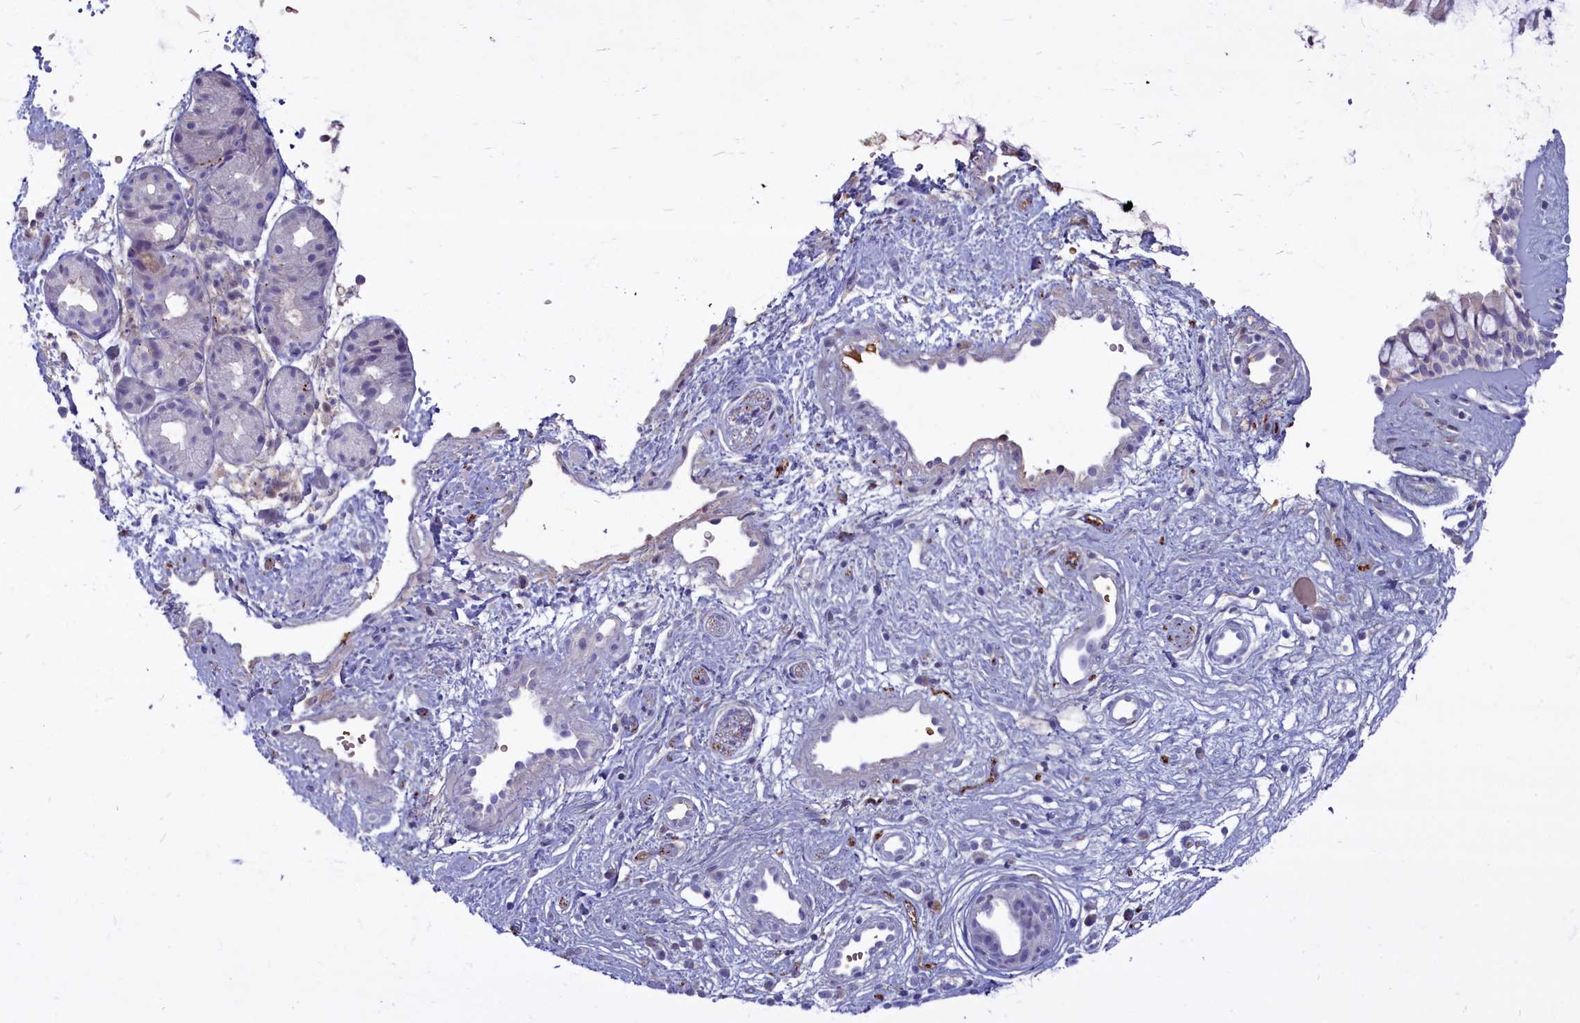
{"staining": {"intensity": "weak", "quantity": "<25%", "location": "cytoplasmic/membranous"}, "tissue": "nasopharynx", "cell_type": "Respiratory epithelial cells", "image_type": "normal", "snomed": [{"axis": "morphology", "description": "Normal tissue, NOS"}, {"axis": "topography", "description": "Nasopharynx"}], "caption": "Immunohistochemical staining of unremarkable nasopharynx shows no significant positivity in respiratory epithelial cells. Brightfield microscopy of immunohistochemistry stained with DAB (3,3'-diaminobenzidine) (brown) and hematoxylin (blue), captured at high magnification.", "gene": "SV2C", "patient": {"sex": "male", "age": 32}}